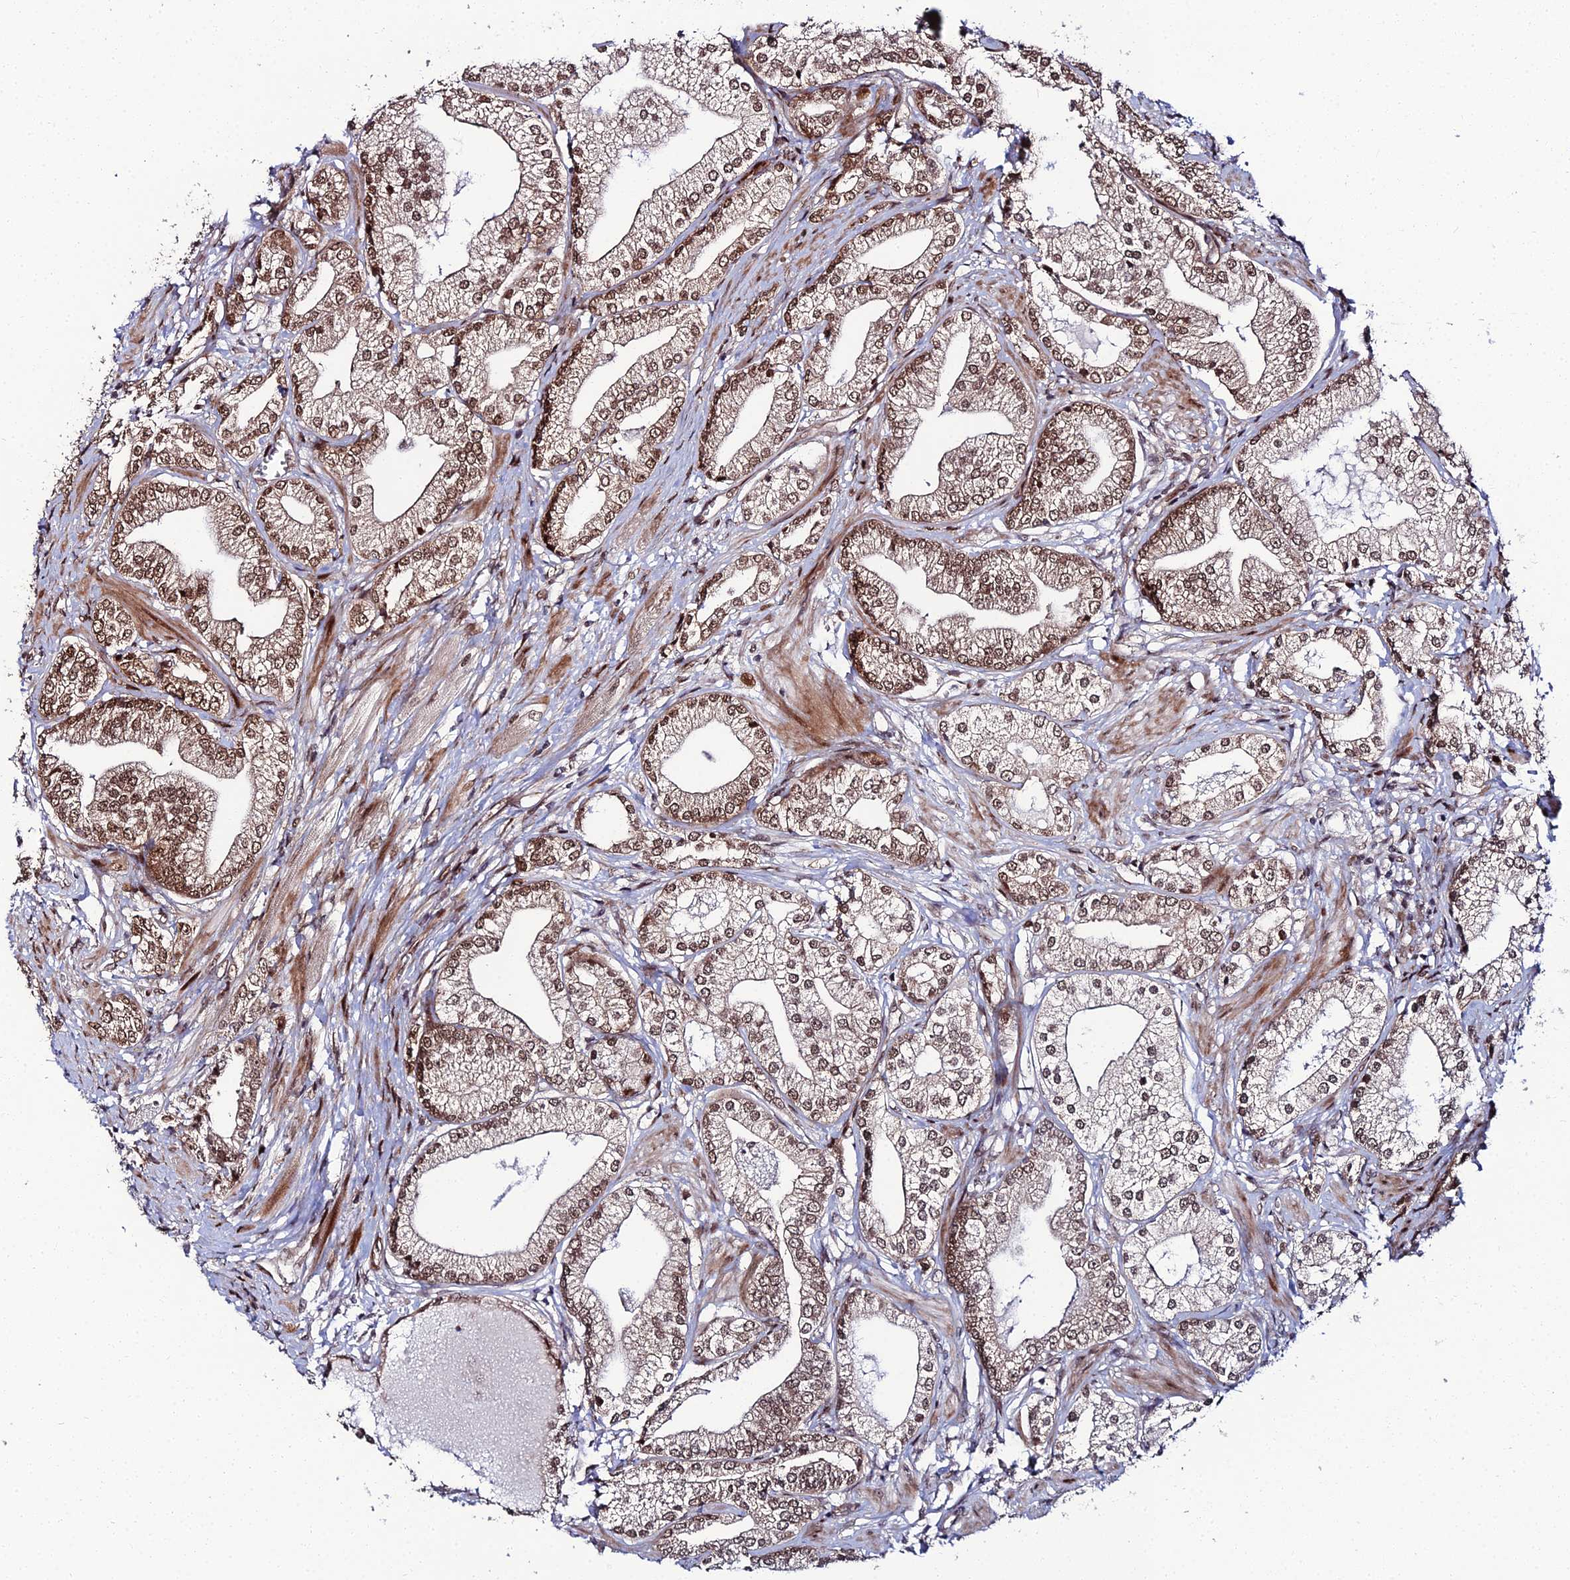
{"staining": {"intensity": "moderate", "quantity": ">75%", "location": "cytoplasmic/membranous,nuclear"}, "tissue": "prostate cancer", "cell_type": "Tumor cells", "image_type": "cancer", "snomed": [{"axis": "morphology", "description": "Adenocarcinoma, High grade"}, {"axis": "topography", "description": "Prostate"}], "caption": "Immunohistochemistry (IHC) image of human prostate cancer (high-grade adenocarcinoma) stained for a protein (brown), which demonstrates medium levels of moderate cytoplasmic/membranous and nuclear staining in approximately >75% of tumor cells.", "gene": "ZNF668", "patient": {"sex": "male", "age": 50}}